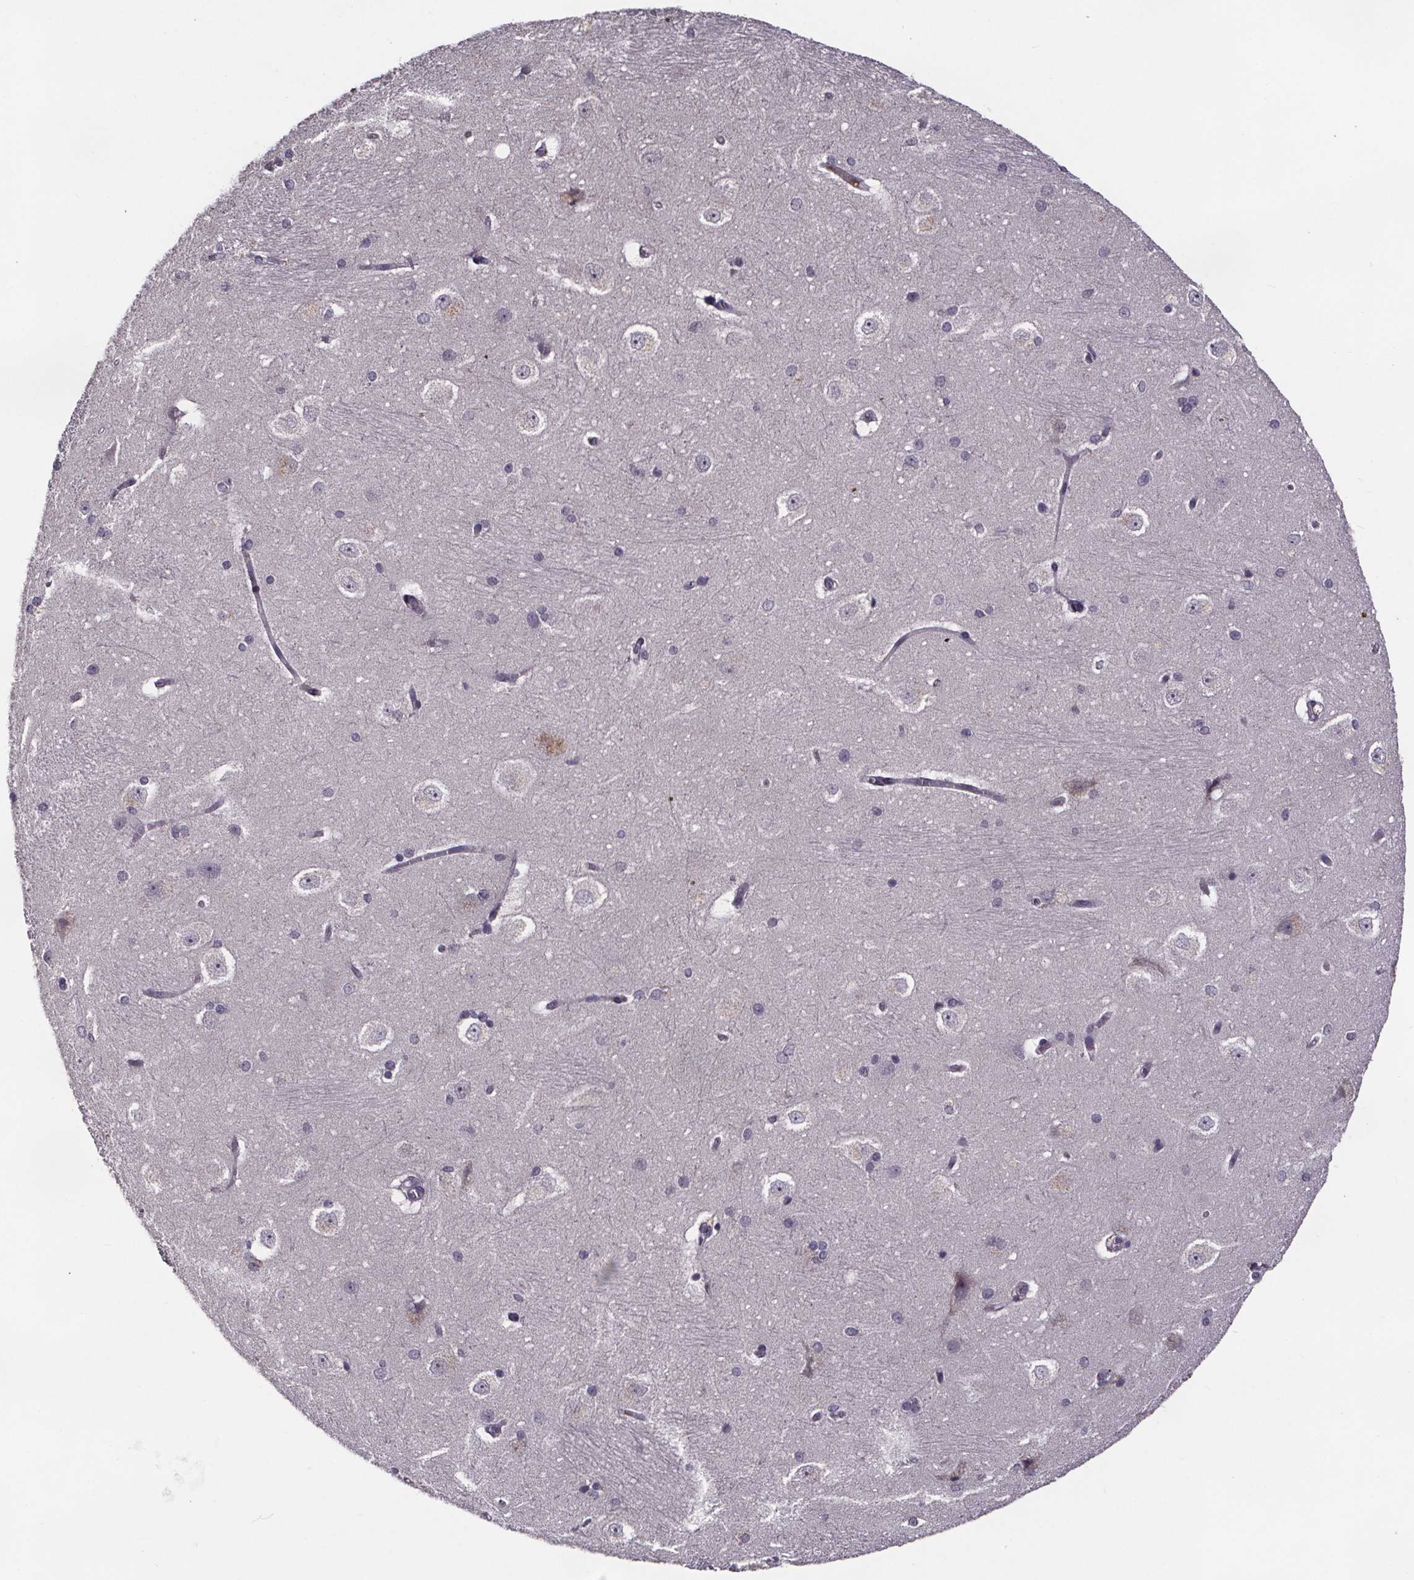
{"staining": {"intensity": "negative", "quantity": "none", "location": "none"}, "tissue": "hippocampus", "cell_type": "Glial cells", "image_type": "normal", "snomed": [{"axis": "morphology", "description": "Normal tissue, NOS"}, {"axis": "topography", "description": "Cerebral cortex"}, {"axis": "topography", "description": "Hippocampus"}], "caption": "Immunohistochemical staining of benign hippocampus displays no significant expression in glial cells.", "gene": "NPHP4", "patient": {"sex": "female", "age": 19}}